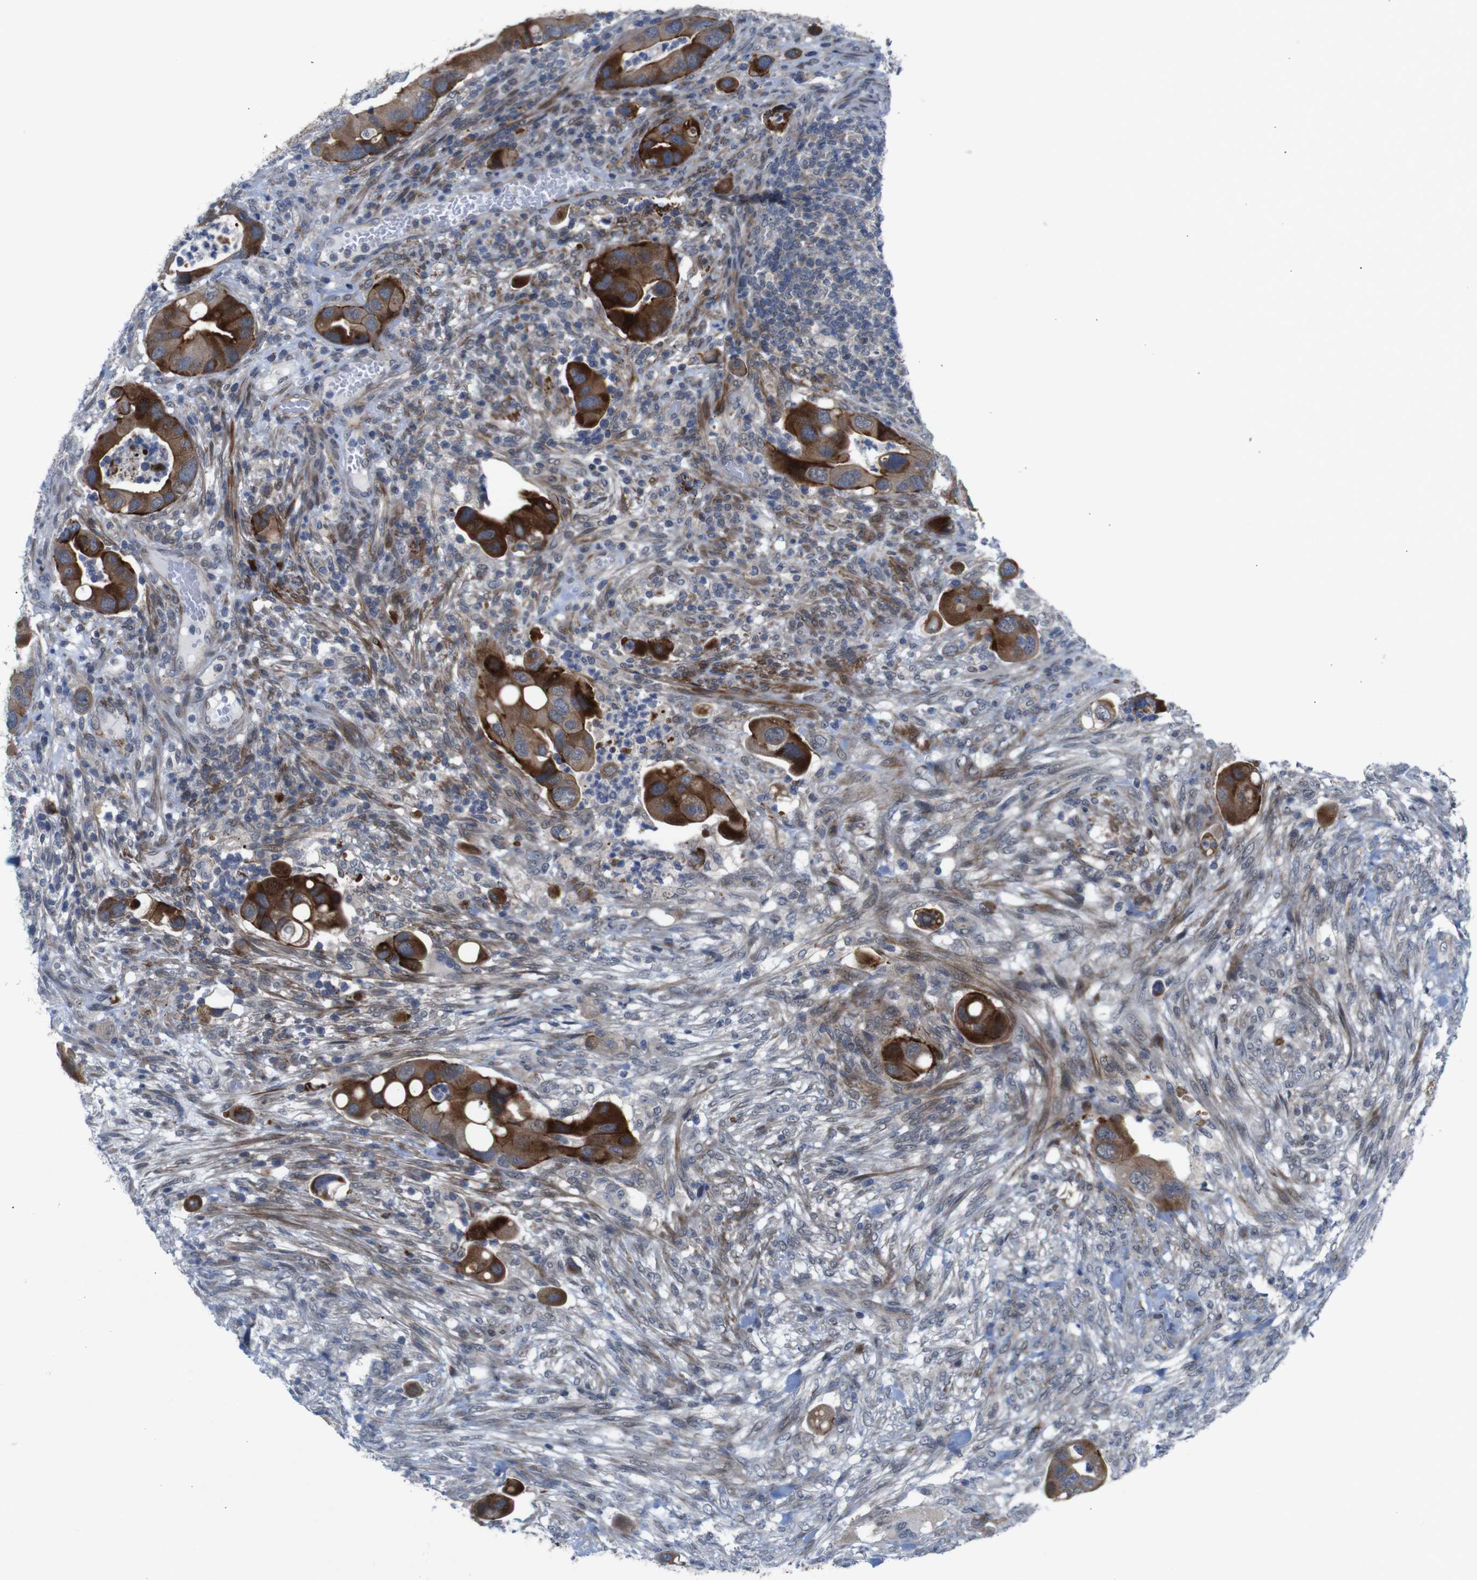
{"staining": {"intensity": "strong", "quantity": ">75%", "location": "cytoplasmic/membranous"}, "tissue": "colorectal cancer", "cell_type": "Tumor cells", "image_type": "cancer", "snomed": [{"axis": "morphology", "description": "Adenocarcinoma, NOS"}, {"axis": "topography", "description": "Rectum"}], "caption": "The histopathology image reveals immunohistochemical staining of adenocarcinoma (colorectal). There is strong cytoplasmic/membranous expression is appreciated in about >75% of tumor cells. Using DAB (brown) and hematoxylin (blue) stains, captured at high magnification using brightfield microscopy.", "gene": "ATP7B", "patient": {"sex": "female", "age": 57}}